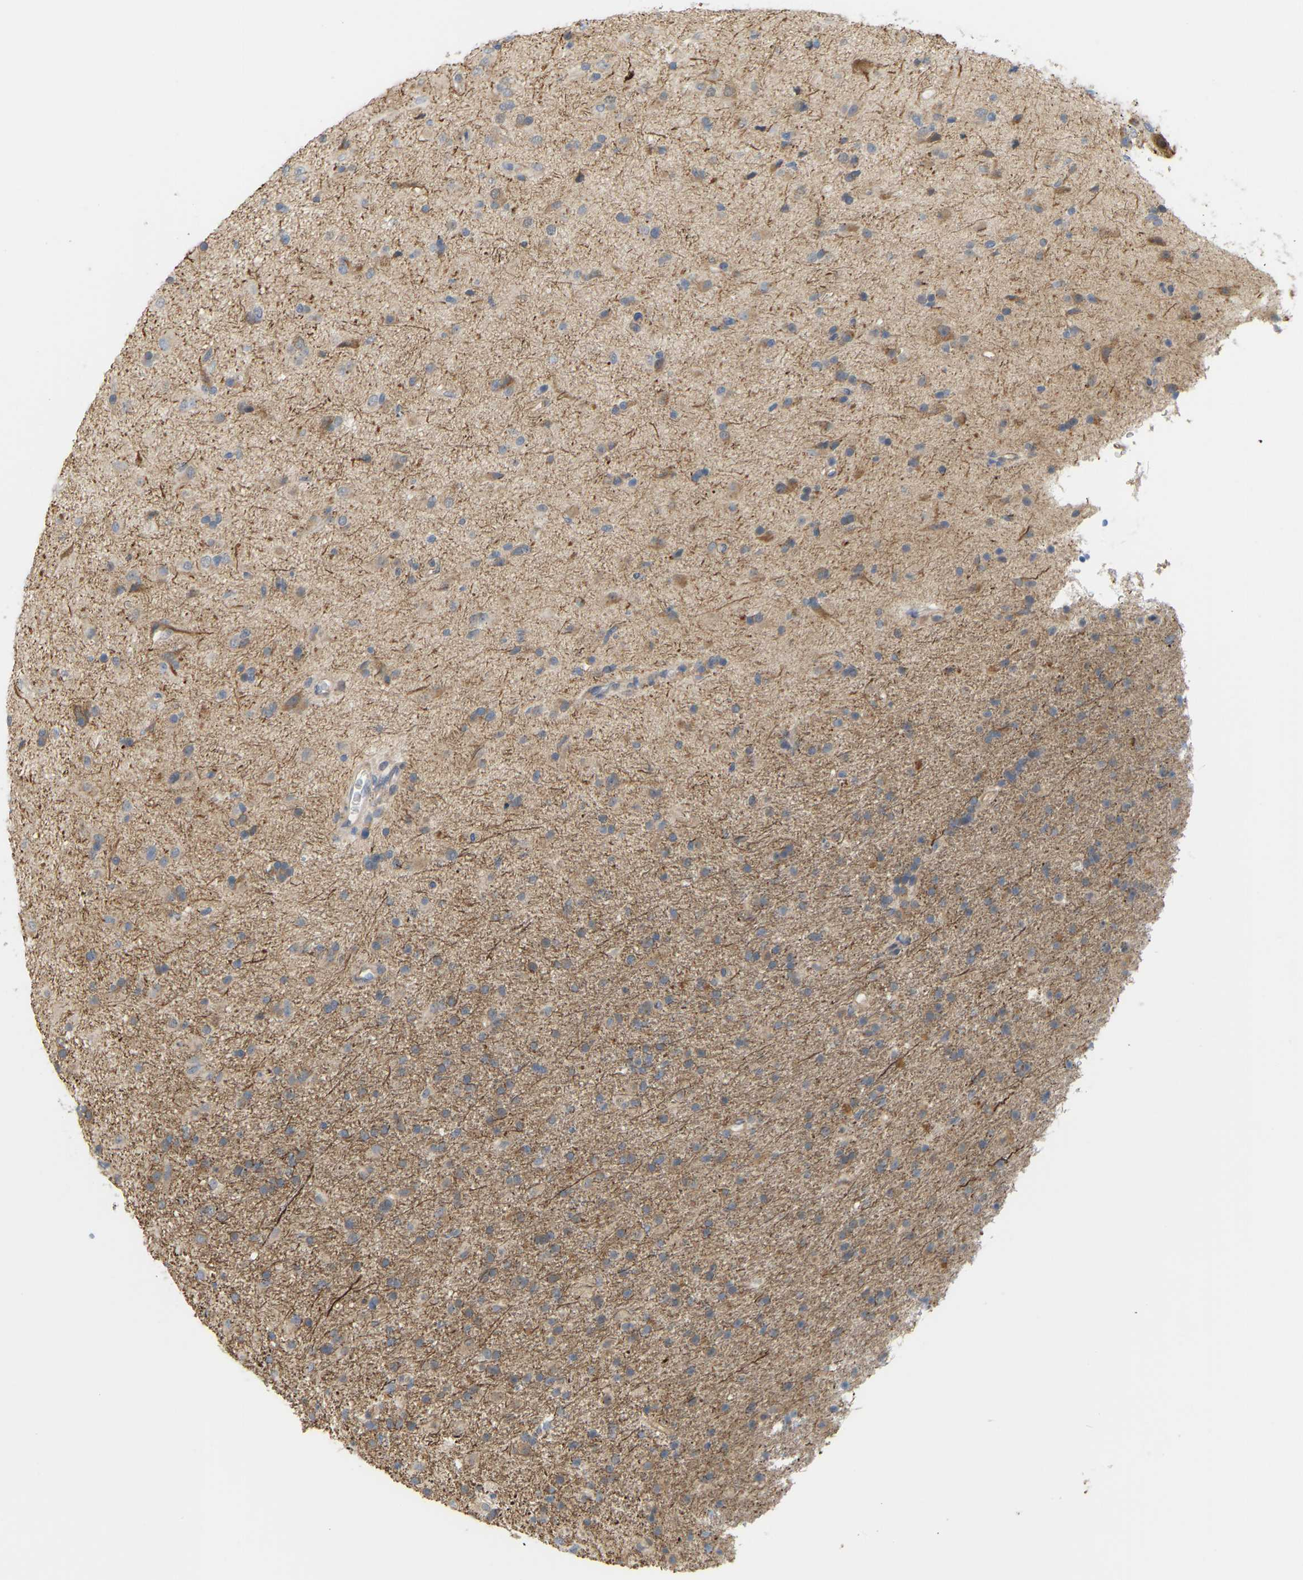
{"staining": {"intensity": "weak", "quantity": ">75%", "location": "cytoplasmic/membranous"}, "tissue": "glioma", "cell_type": "Tumor cells", "image_type": "cancer", "snomed": [{"axis": "morphology", "description": "Glioma, malignant, Low grade"}, {"axis": "topography", "description": "Brain"}], "caption": "Brown immunohistochemical staining in human glioma exhibits weak cytoplasmic/membranous expression in approximately >75% of tumor cells.", "gene": "BEND3", "patient": {"sex": "male", "age": 65}}